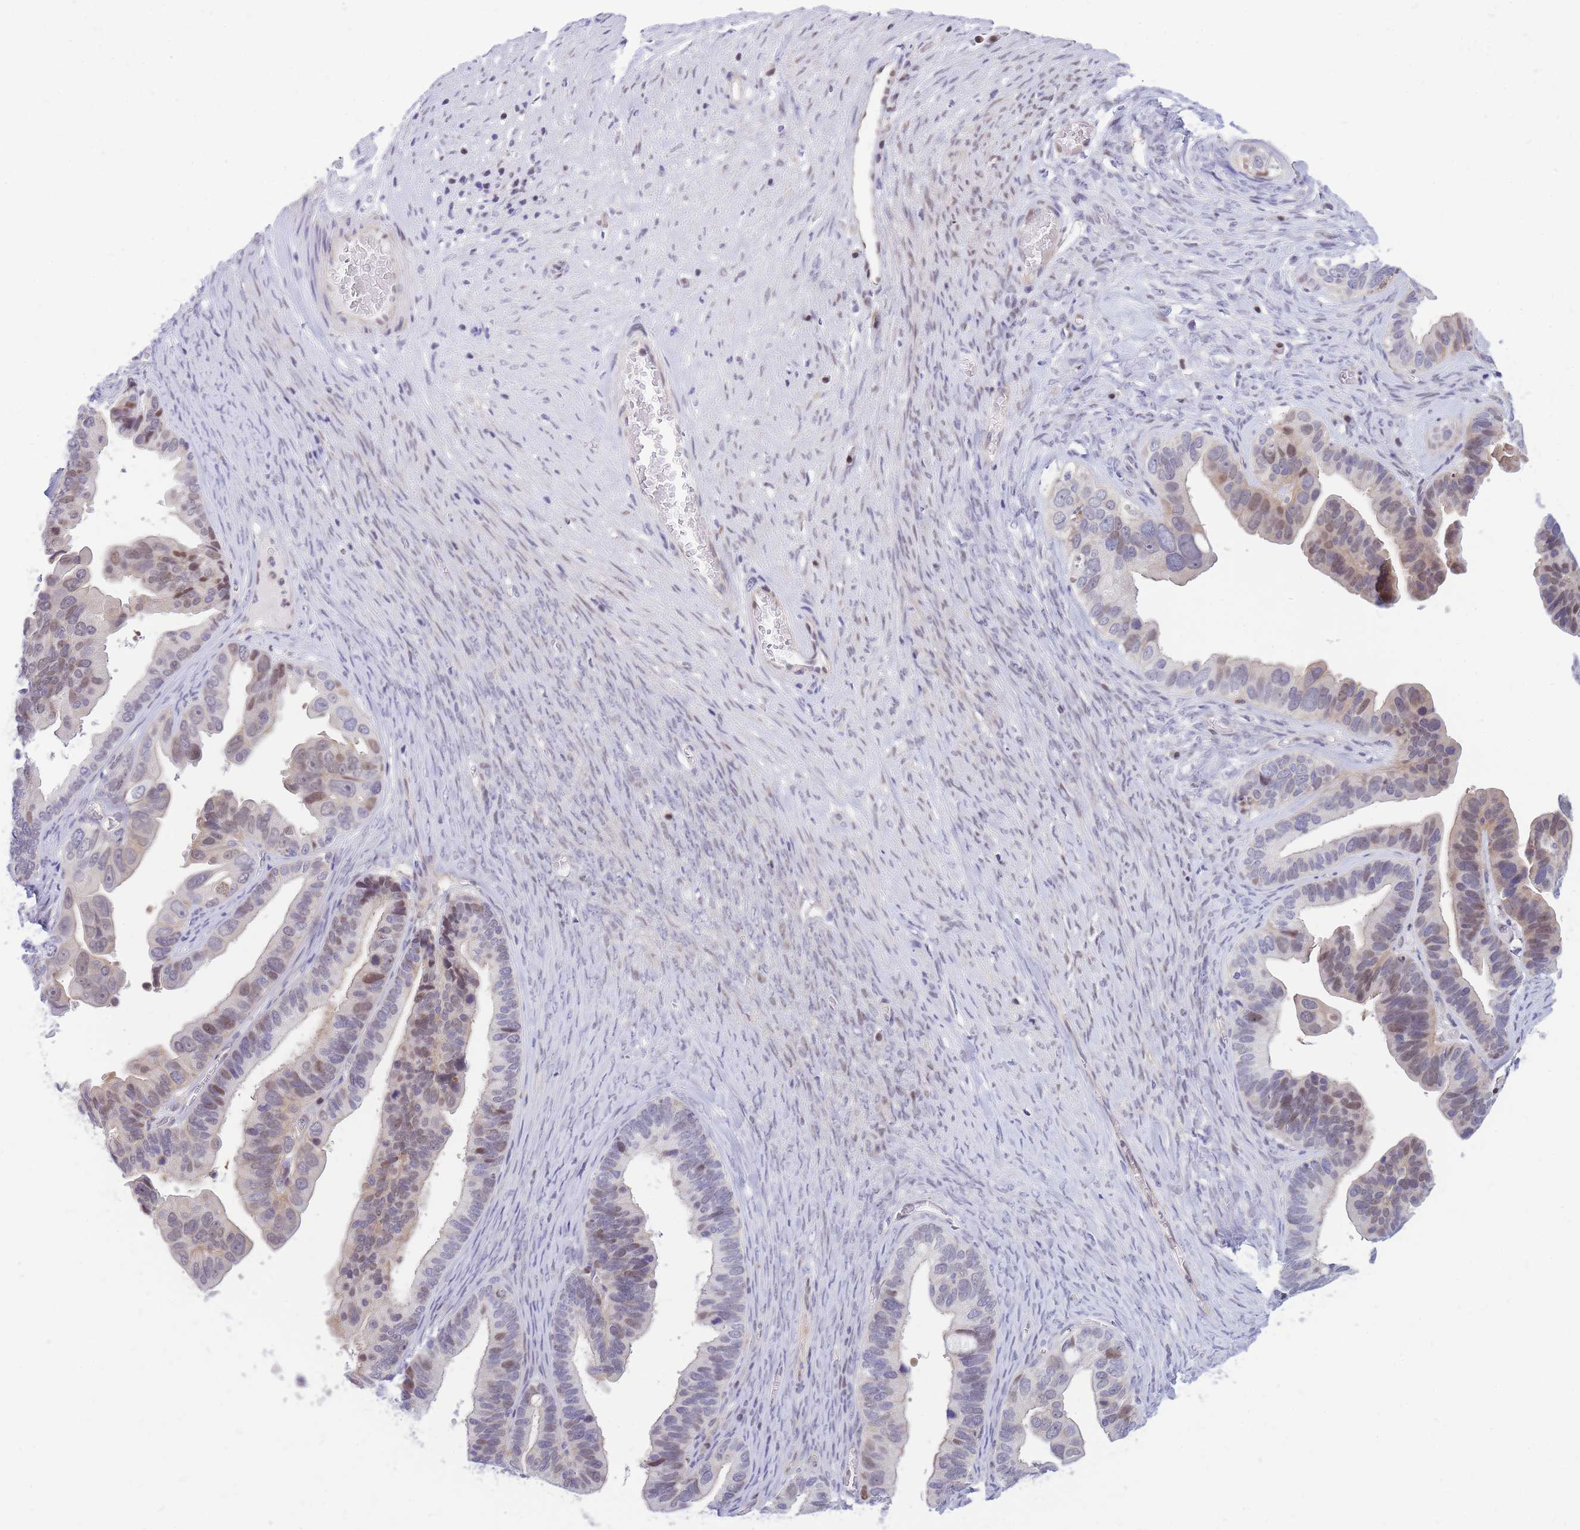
{"staining": {"intensity": "moderate", "quantity": "25%-75%", "location": "nuclear"}, "tissue": "ovarian cancer", "cell_type": "Tumor cells", "image_type": "cancer", "snomed": [{"axis": "morphology", "description": "Cystadenocarcinoma, serous, NOS"}, {"axis": "topography", "description": "Ovary"}], "caption": "Serous cystadenocarcinoma (ovarian) stained with DAB (3,3'-diaminobenzidine) immunohistochemistry (IHC) demonstrates medium levels of moderate nuclear expression in about 25%-75% of tumor cells. (DAB IHC, brown staining for protein, blue staining for nuclei).", "gene": "CRACD", "patient": {"sex": "female", "age": 56}}